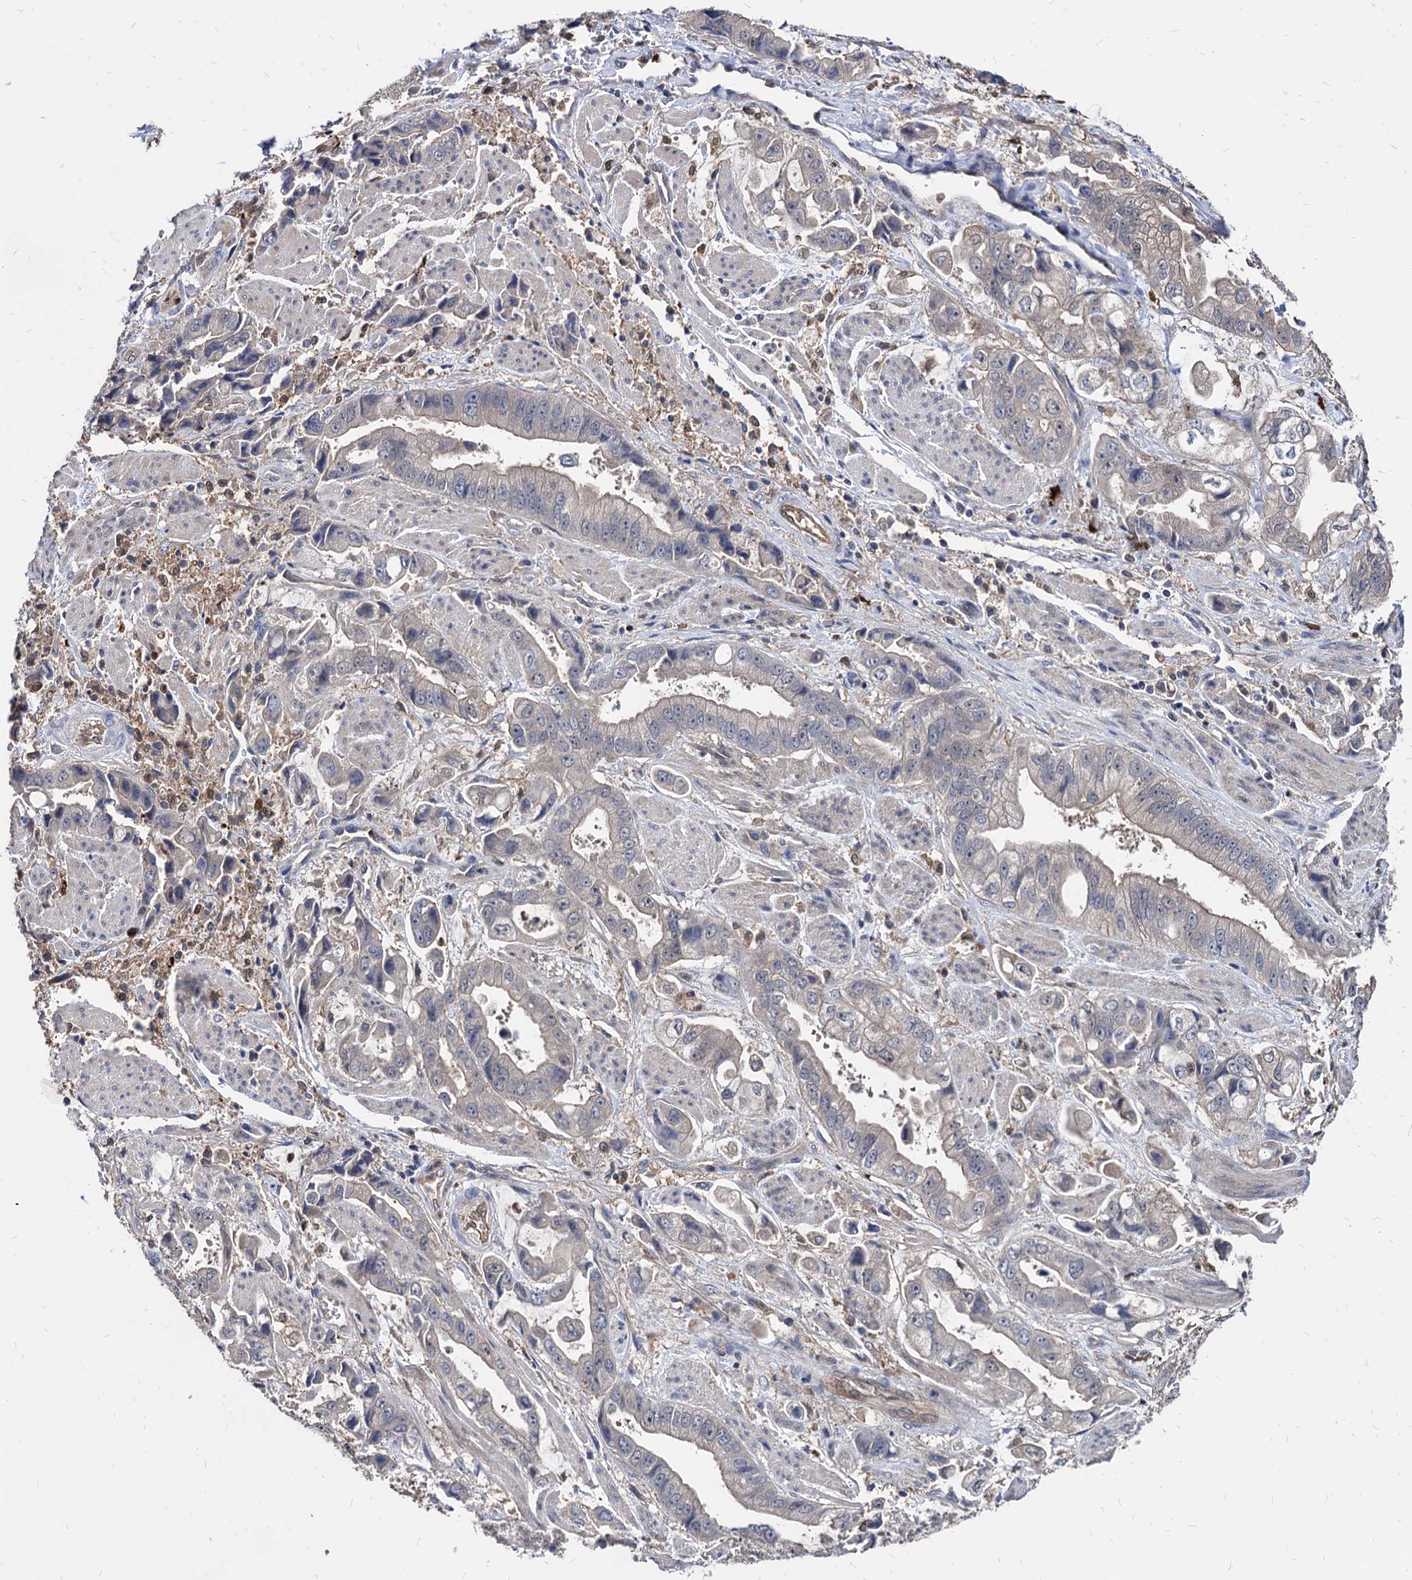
{"staining": {"intensity": "negative", "quantity": "none", "location": "none"}, "tissue": "stomach cancer", "cell_type": "Tumor cells", "image_type": "cancer", "snomed": [{"axis": "morphology", "description": "Adenocarcinoma, NOS"}, {"axis": "topography", "description": "Stomach"}], "caption": "DAB immunohistochemical staining of human adenocarcinoma (stomach) reveals no significant staining in tumor cells.", "gene": "CPPED1", "patient": {"sex": "male", "age": 62}}